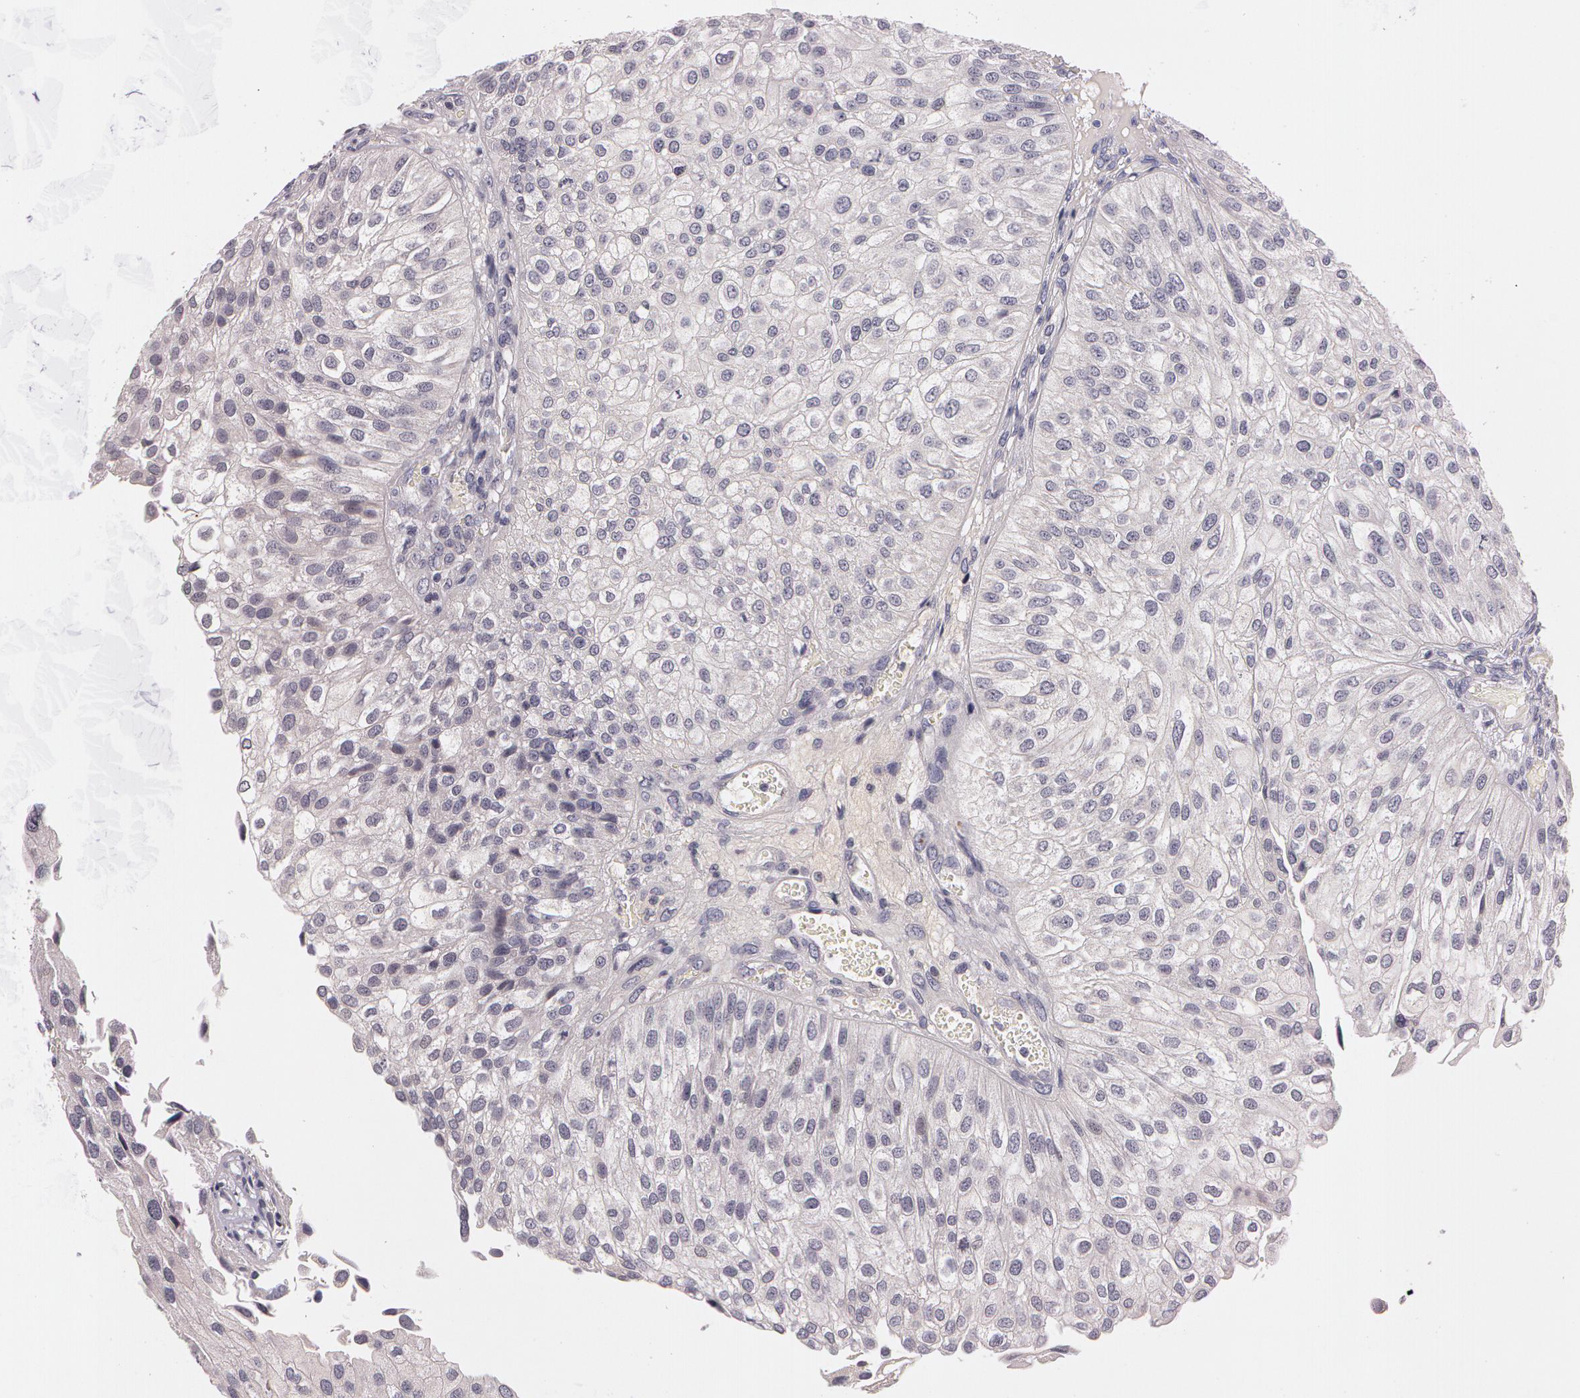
{"staining": {"intensity": "weak", "quantity": "25%-75%", "location": "cytoplasmic/membranous"}, "tissue": "urothelial cancer", "cell_type": "Tumor cells", "image_type": "cancer", "snomed": [{"axis": "morphology", "description": "Urothelial carcinoma, Low grade"}, {"axis": "topography", "description": "Urinary bladder"}], "caption": "Immunohistochemistry of human low-grade urothelial carcinoma reveals low levels of weak cytoplasmic/membranous positivity in approximately 25%-75% of tumor cells.", "gene": "MXRA5", "patient": {"sex": "female", "age": 89}}